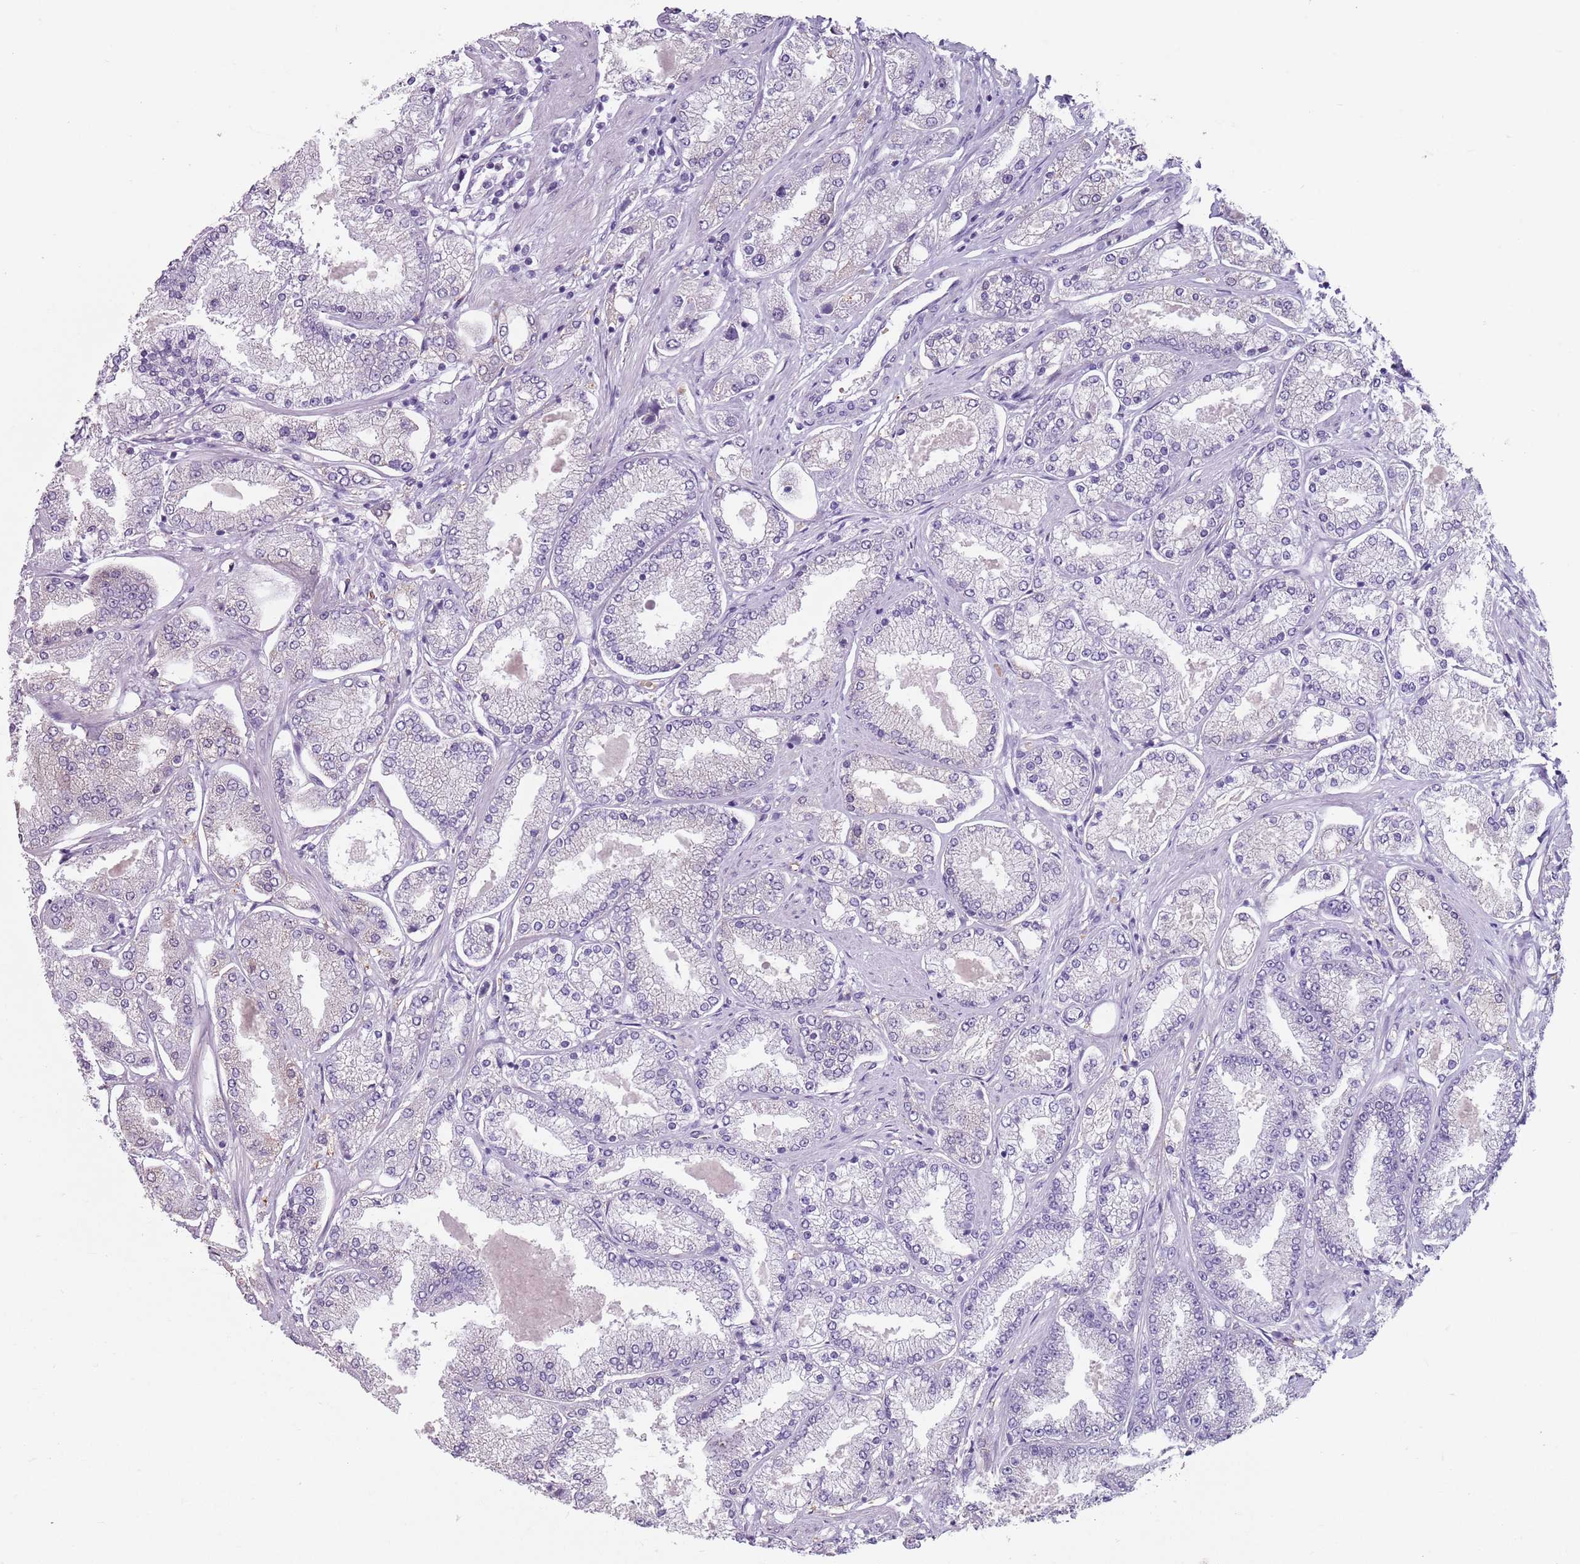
{"staining": {"intensity": "negative", "quantity": "none", "location": "none"}, "tissue": "prostate cancer", "cell_type": "Tumor cells", "image_type": "cancer", "snomed": [{"axis": "morphology", "description": "Adenocarcinoma, High grade"}, {"axis": "topography", "description": "Prostate"}], "caption": "Immunohistochemistry (IHC) micrograph of neoplastic tissue: prostate cancer stained with DAB (3,3'-diaminobenzidine) displays no significant protein expression in tumor cells.", "gene": "SPESP1", "patient": {"sex": "male", "age": 69}}